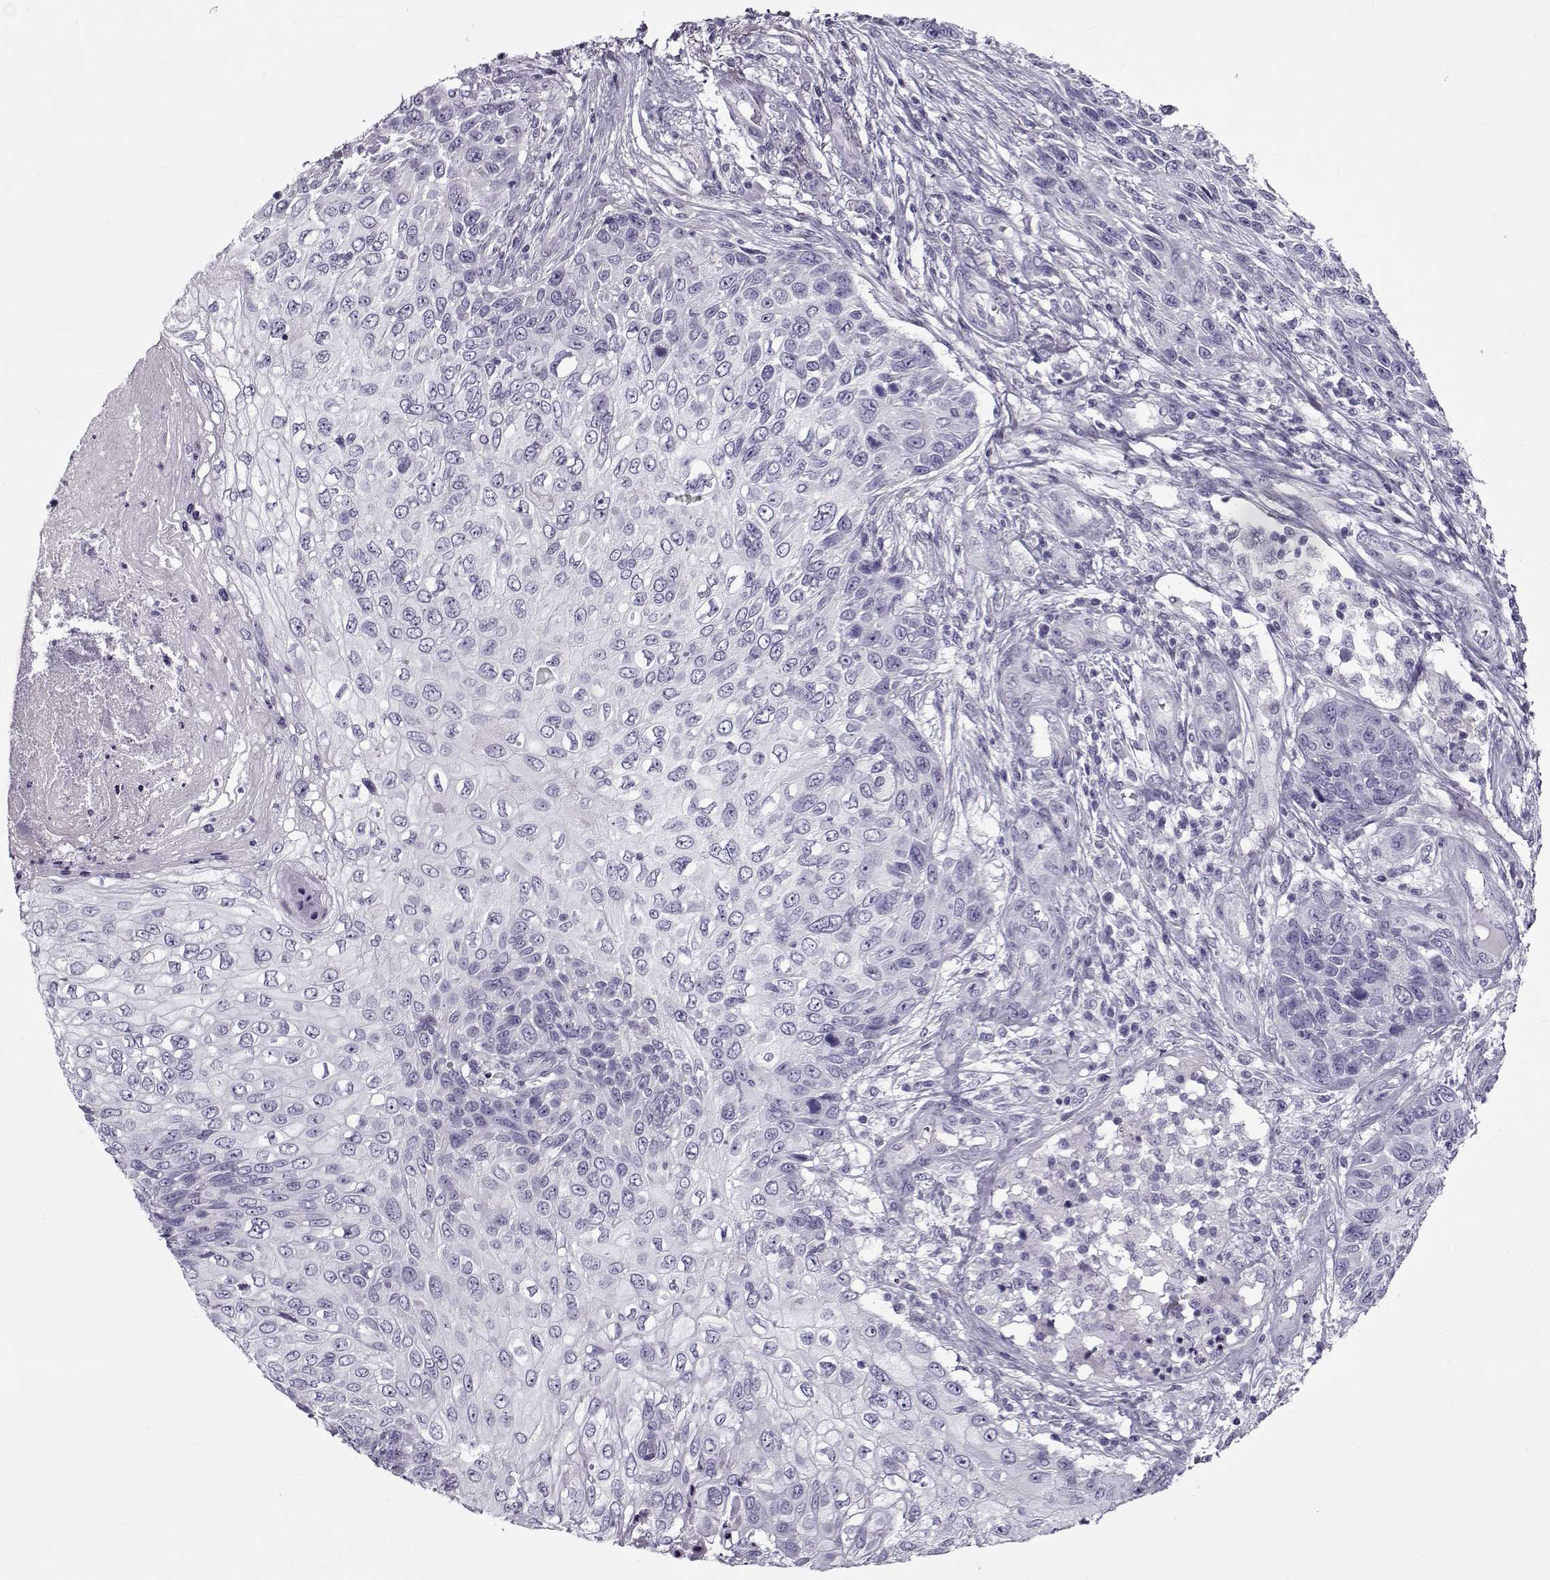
{"staining": {"intensity": "negative", "quantity": "none", "location": "none"}, "tissue": "skin cancer", "cell_type": "Tumor cells", "image_type": "cancer", "snomed": [{"axis": "morphology", "description": "Squamous cell carcinoma, NOS"}, {"axis": "topography", "description": "Skin"}], "caption": "Human skin cancer stained for a protein using immunohistochemistry (IHC) reveals no positivity in tumor cells.", "gene": "GAGE2A", "patient": {"sex": "male", "age": 92}}